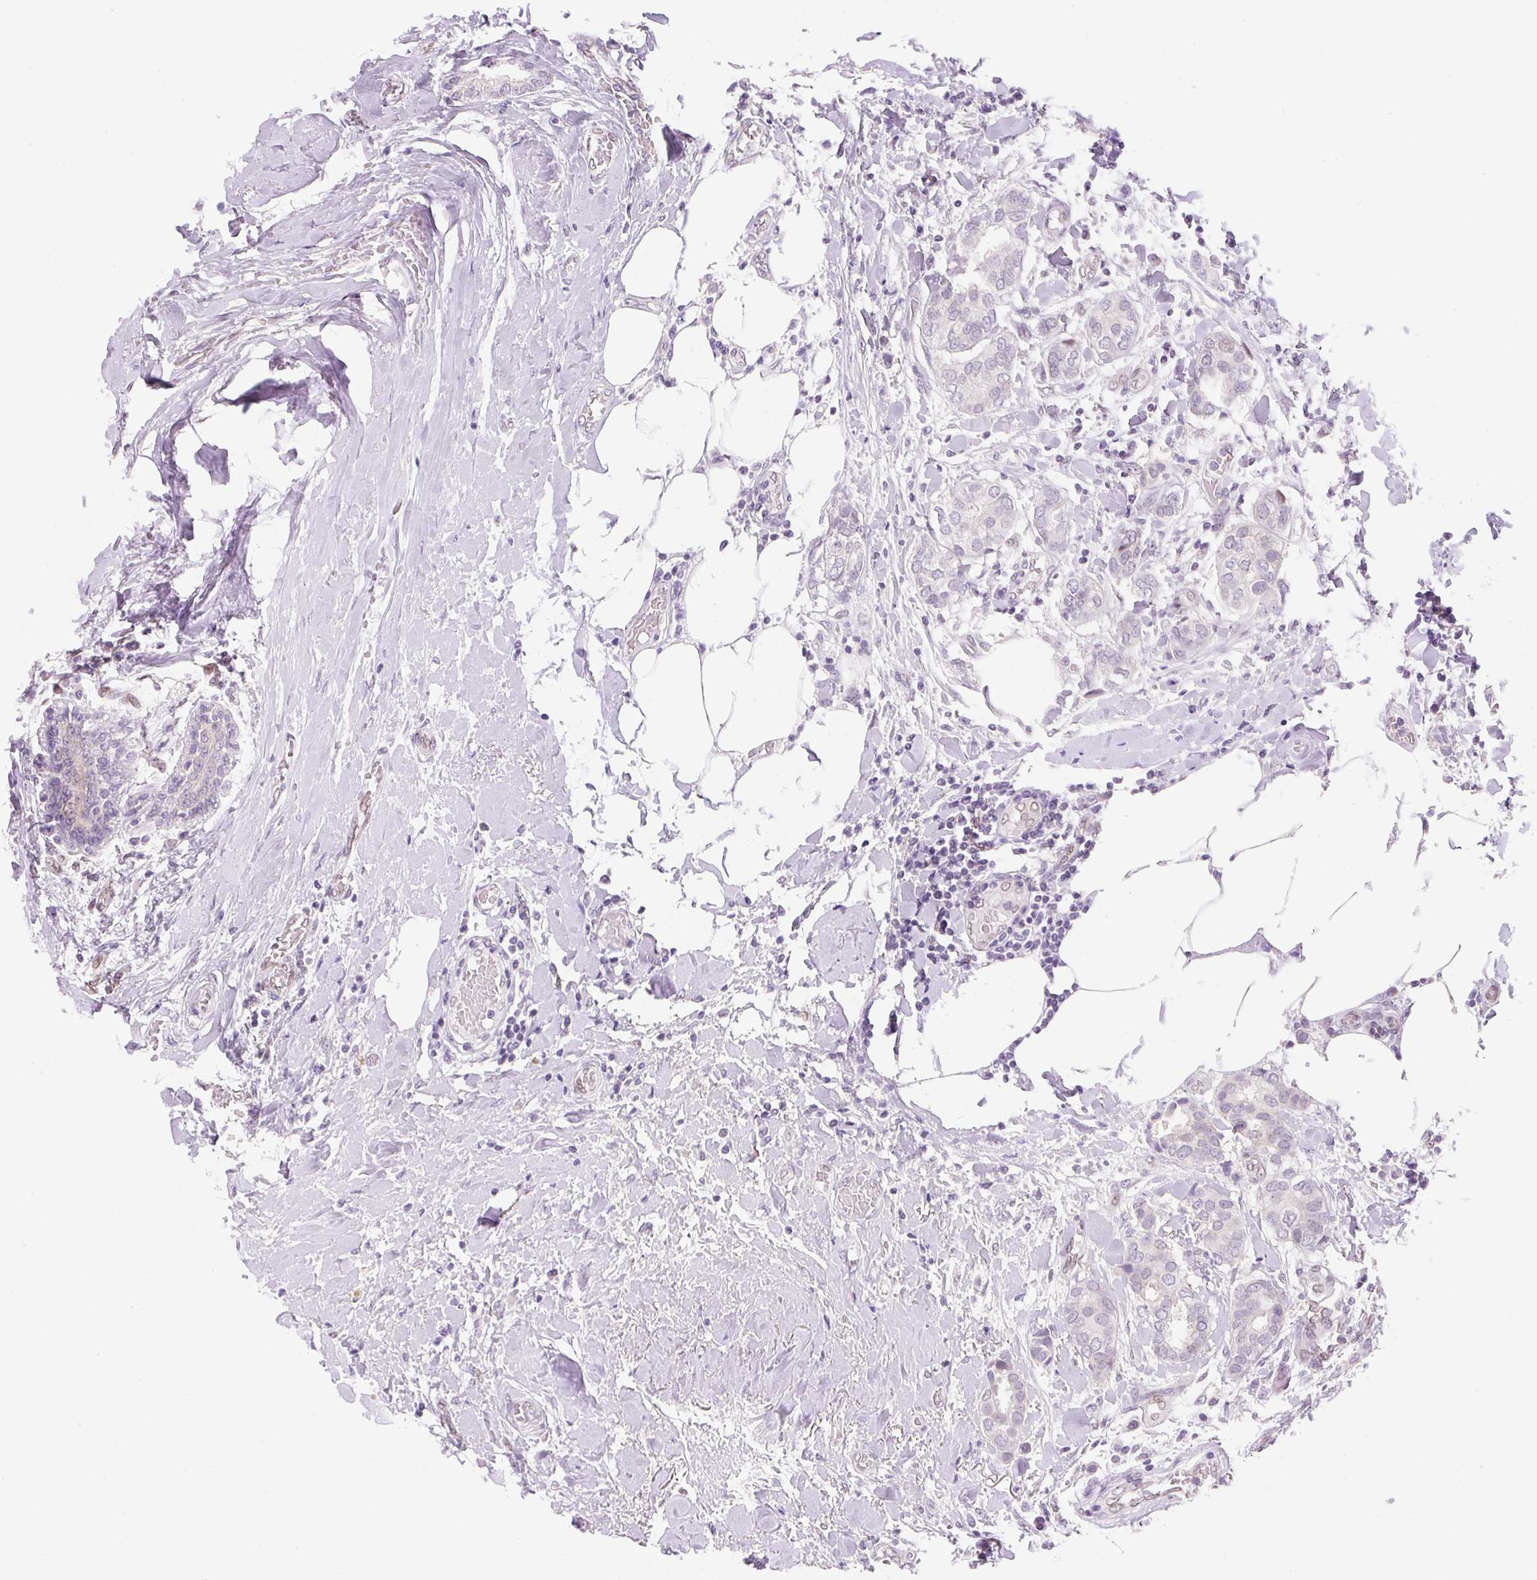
{"staining": {"intensity": "negative", "quantity": "none", "location": "none"}, "tissue": "breast cancer", "cell_type": "Tumor cells", "image_type": "cancer", "snomed": [{"axis": "morphology", "description": "Duct carcinoma"}, {"axis": "topography", "description": "Breast"}], "caption": "High power microscopy image of an immunohistochemistry micrograph of breast cancer (infiltrating ductal carcinoma), revealing no significant staining in tumor cells.", "gene": "SYNE3", "patient": {"sex": "female", "age": 73}}